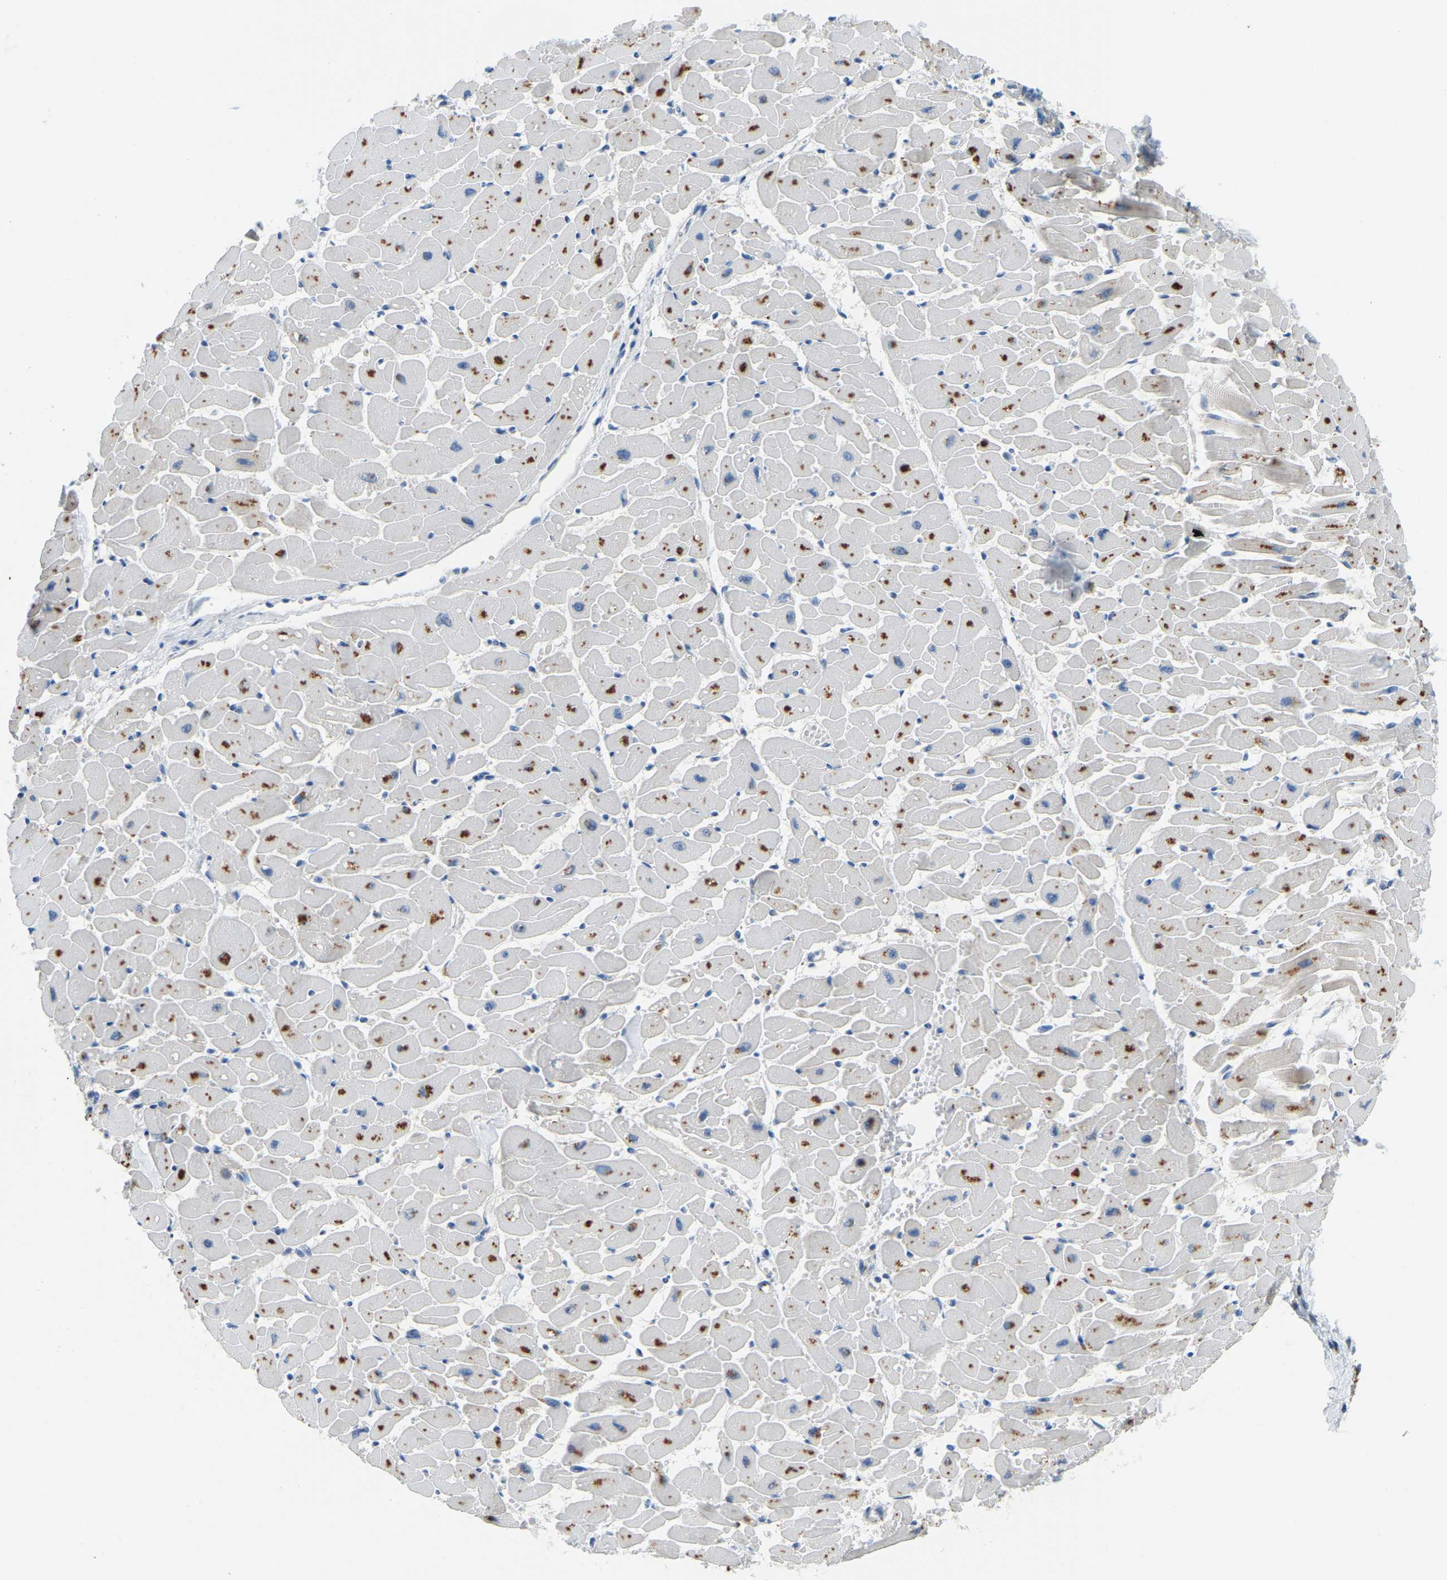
{"staining": {"intensity": "moderate", "quantity": "25%-75%", "location": "cytoplasmic/membranous"}, "tissue": "heart muscle", "cell_type": "Cardiomyocytes", "image_type": "normal", "snomed": [{"axis": "morphology", "description": "Normal tissue, NOS"}, {"axis": "topography", "description": "Heart"}], "caption": "Immunohistochemical staining of normal human heart muscle exhibits 25%-75% levels of moderate cytoplasmic/membranous protein positivity in approximately 25%-75% of cardiomyocytes. The staining was performed using DAB (3,3'-diaminobenzidine), with brown indicating positive protein expression. Nuclei are stained blue with hematoxylin.", "gene": "NME8", "patient": {"sex": "female", "age": 19}}